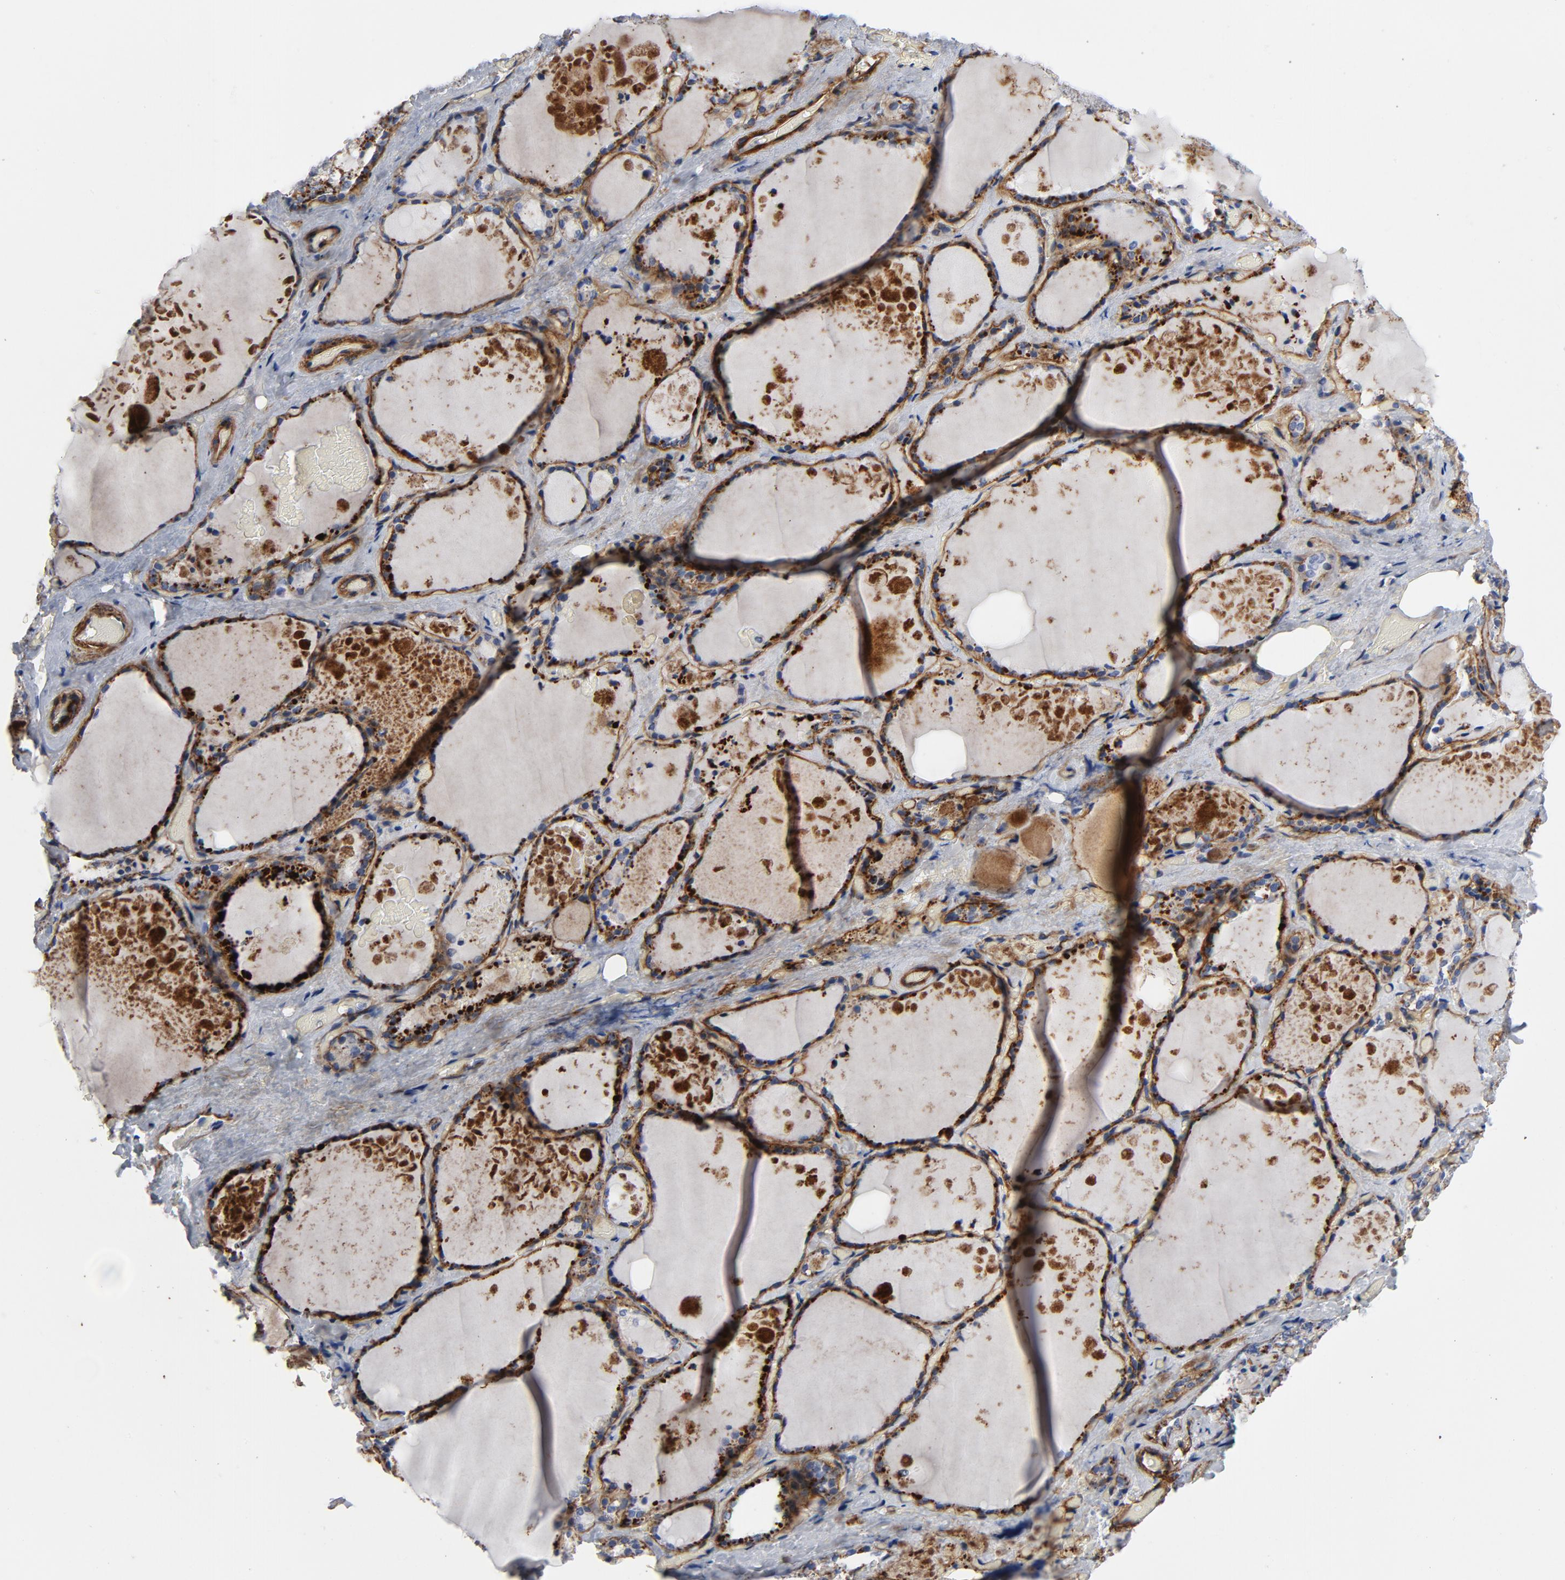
{"staining": {"intensity": "negative", "quantity": "none", "location": "none"}, "tissue": "thyroid gland", "cell_type": "Glandular cells", "image_type": "normal", "snomed": [{"axis": "morphology", "description": "Normal tissue, NOS"}, {"axis": "topography", "description": "Thyroid gland"}], "caption": "Immunohistochemistry histopathology image of unremarkable thyroid gland stained for a protein (brown), which demonstrates no positivity in glandular cells.", "gene": "LAMC1", "patient": {"sex": "male", "age": 61}}